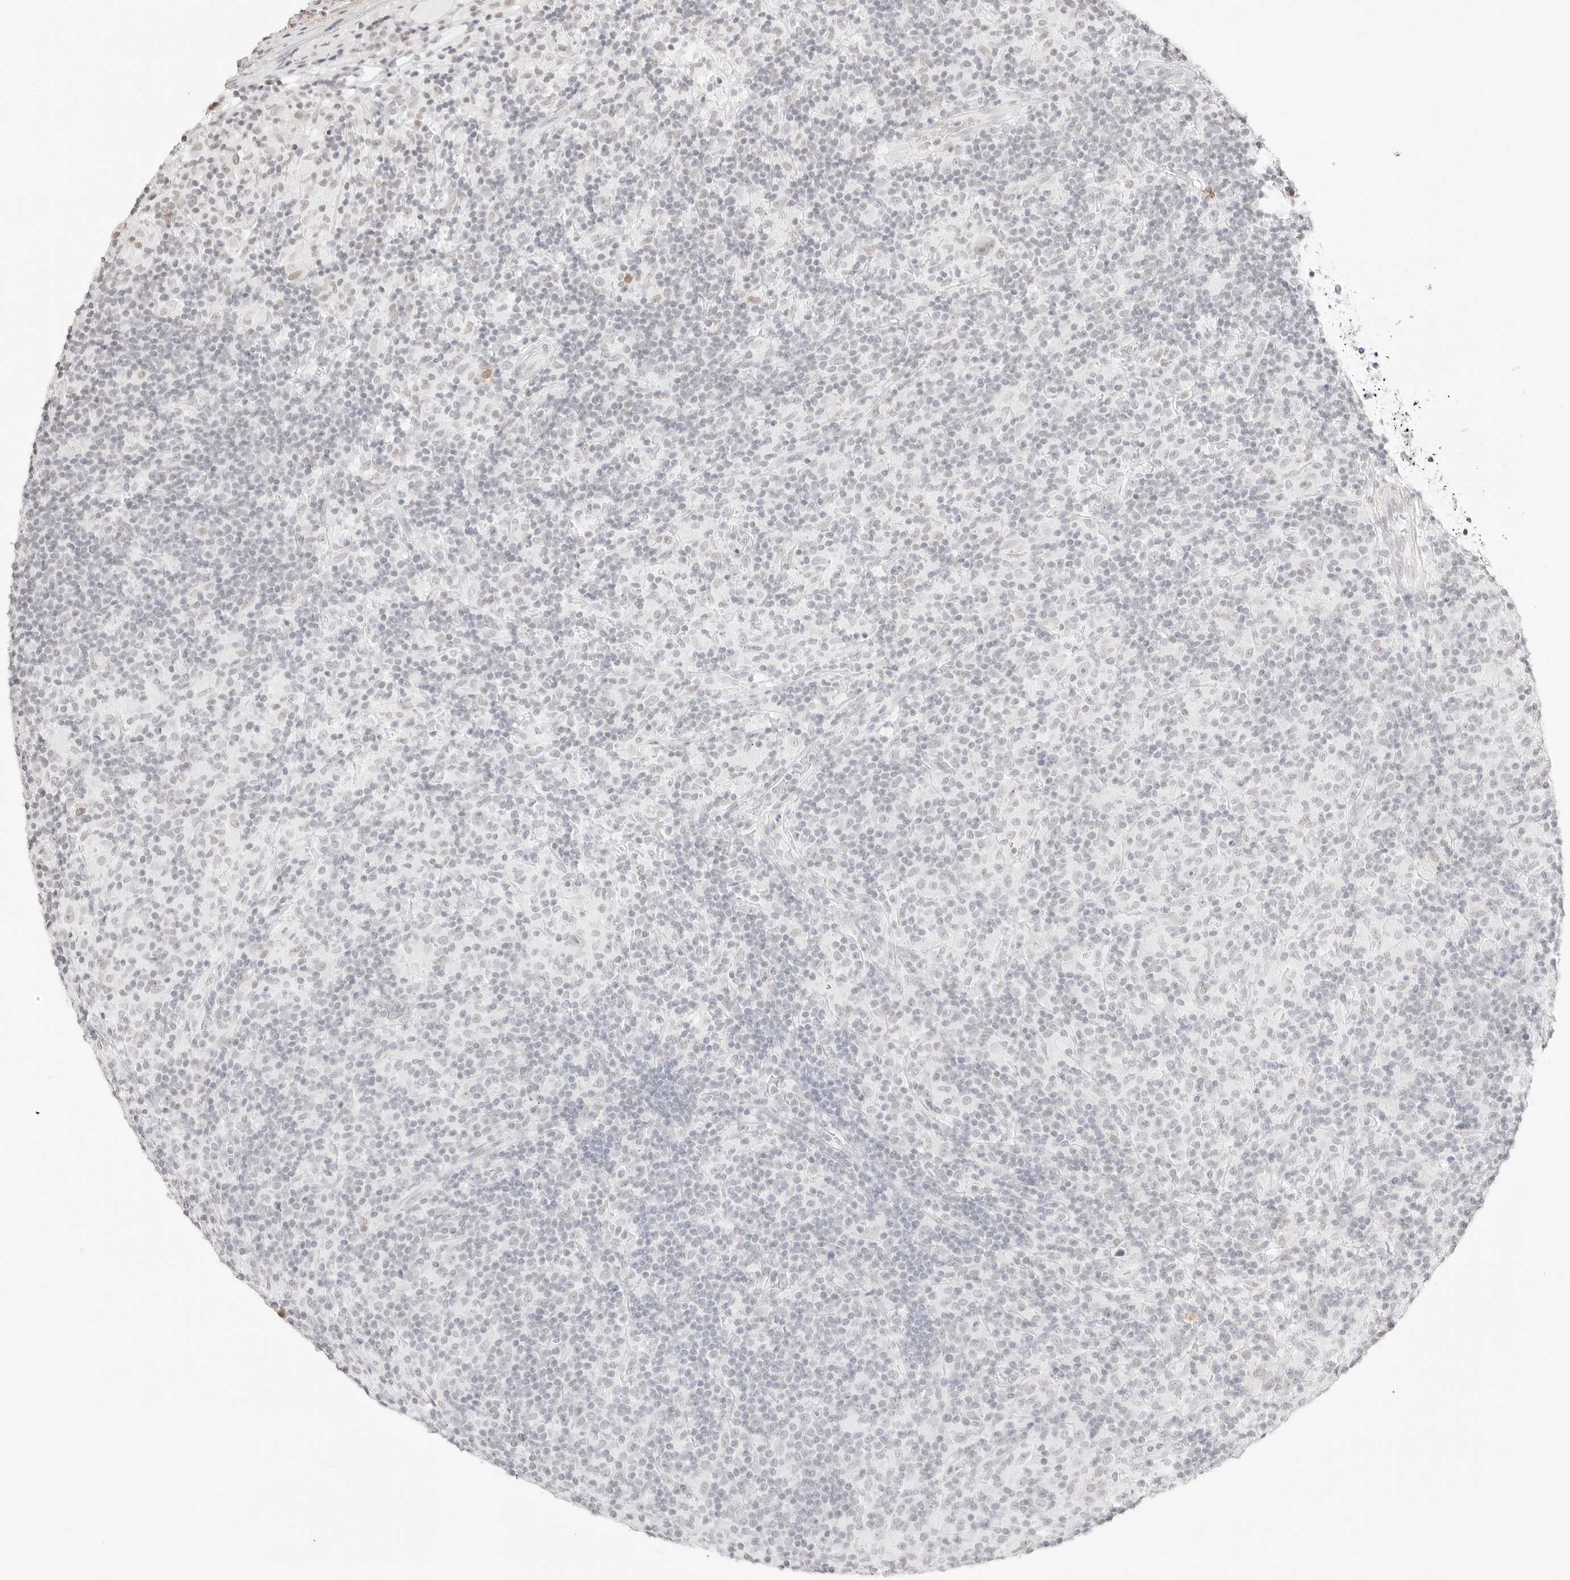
{"staining": {"intensity": "negative", "quantity": "none", "location": "none"}, "tissue": "lymphoma", "cell_type": "Tumor cells", "image_type": "cancer", "snomed": [{"axis": "morphology", "description": "Hodgkin's disease, NOS"}, {"axis": "topography", "description": "Lymph node"}], "caption": "The image exhibits no significant positivity in tumor cells of Hodgkin's disease.", "gene": "FBLN5", "patient": {"sex": "male", "age": 70}}